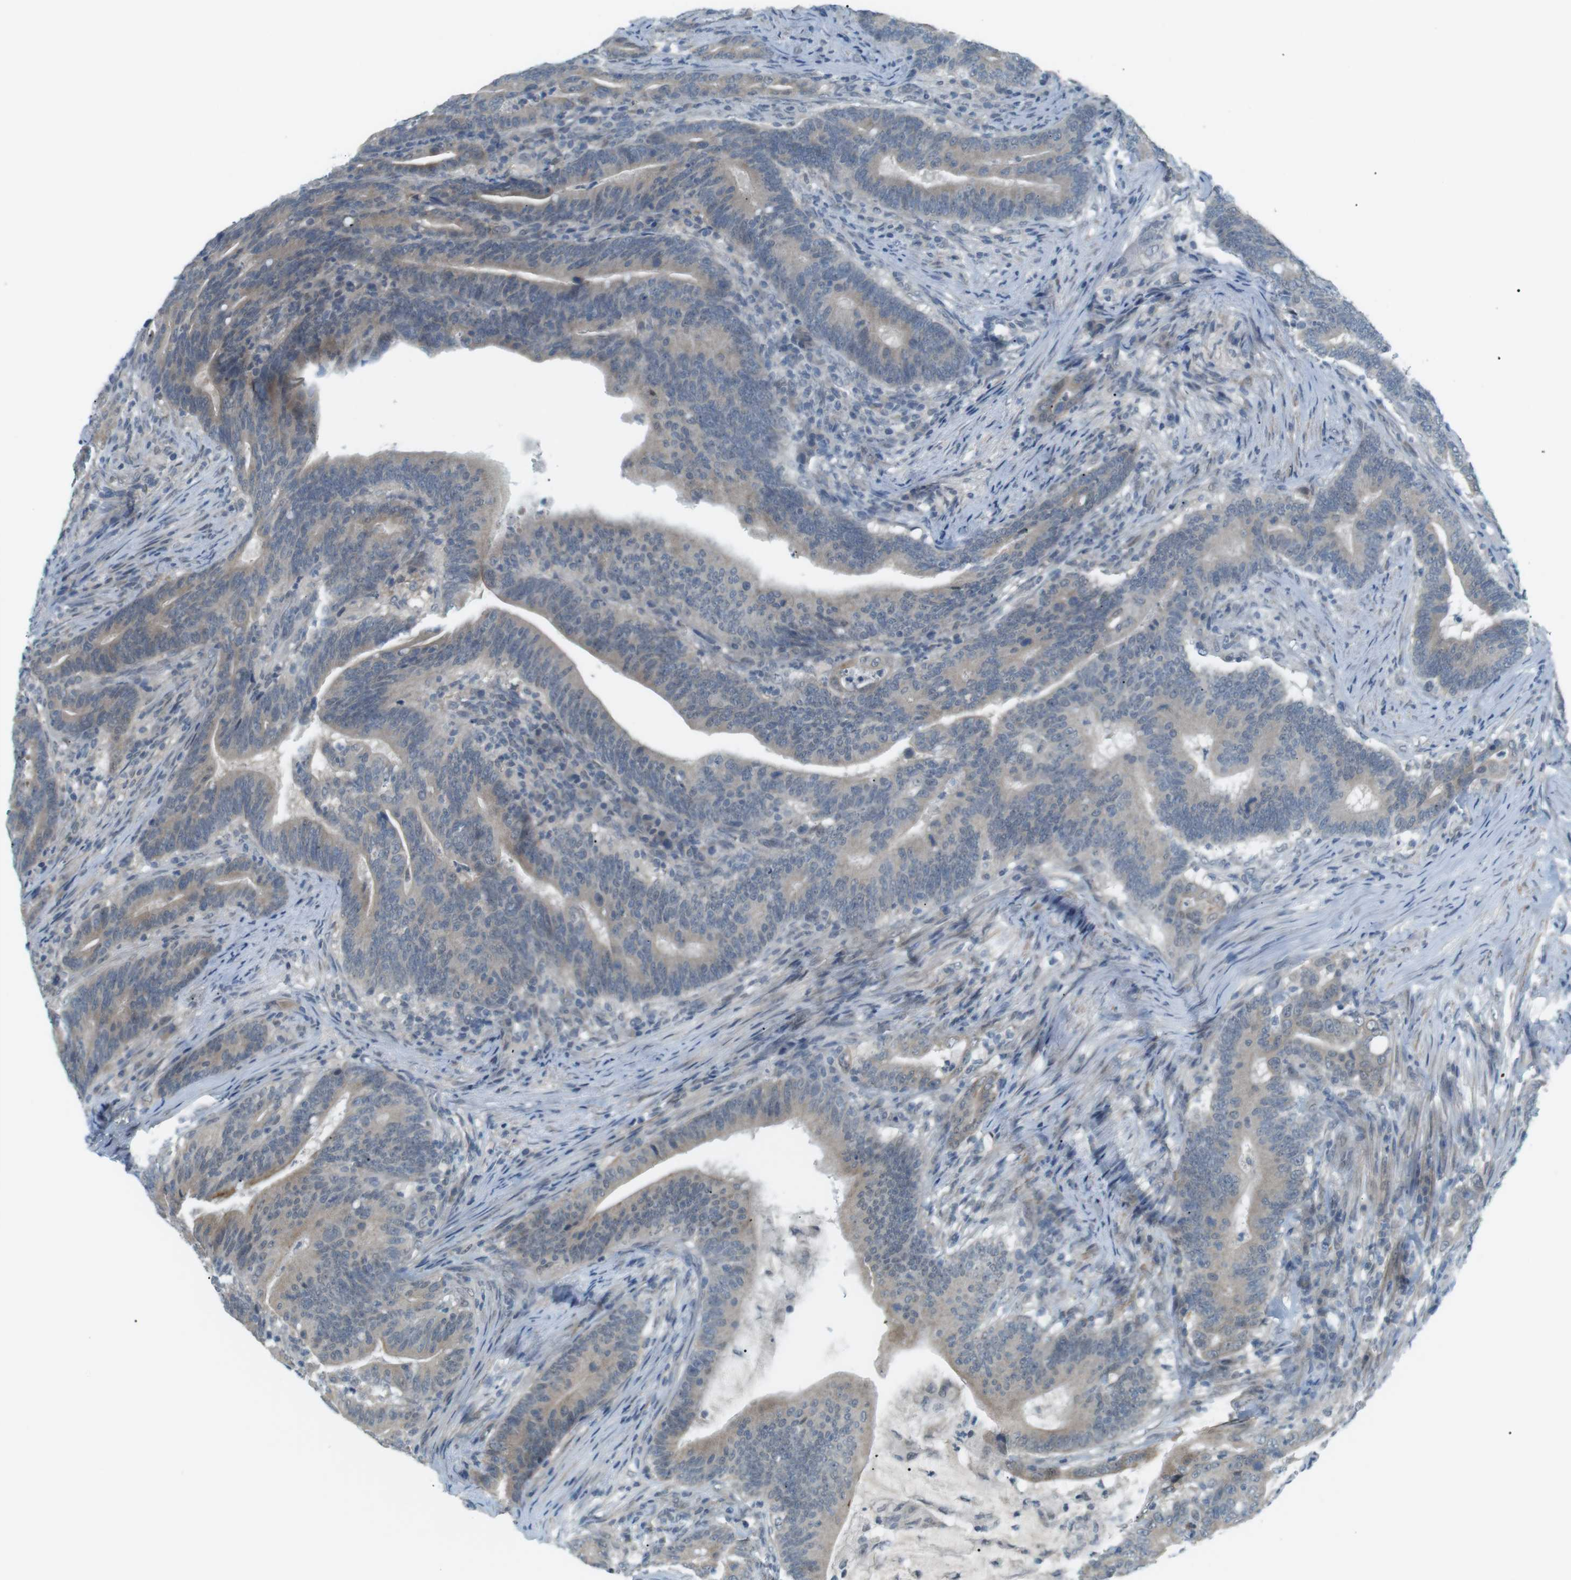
{"staining": {"intensity": "negative", "quantity": "none", "location": "none"}, "tissue": "colorectal cancer", "cell_type": "Tumor cells", "image_type": "cancer", "snomed": [{"axis": "morphology", "description": "Normal tissue, NOS"}, {"axis": "morphology", "description": "Adenocarcinoma, NOS"}, {"axis": "topography", "description": "Colon"}], "caption": "Immunohistochemistry (IHC) of human colorectal cancer shows no expression in tumor cells.", "gene": "RTN3", "patient": {"sex": "female", "age": 66}}